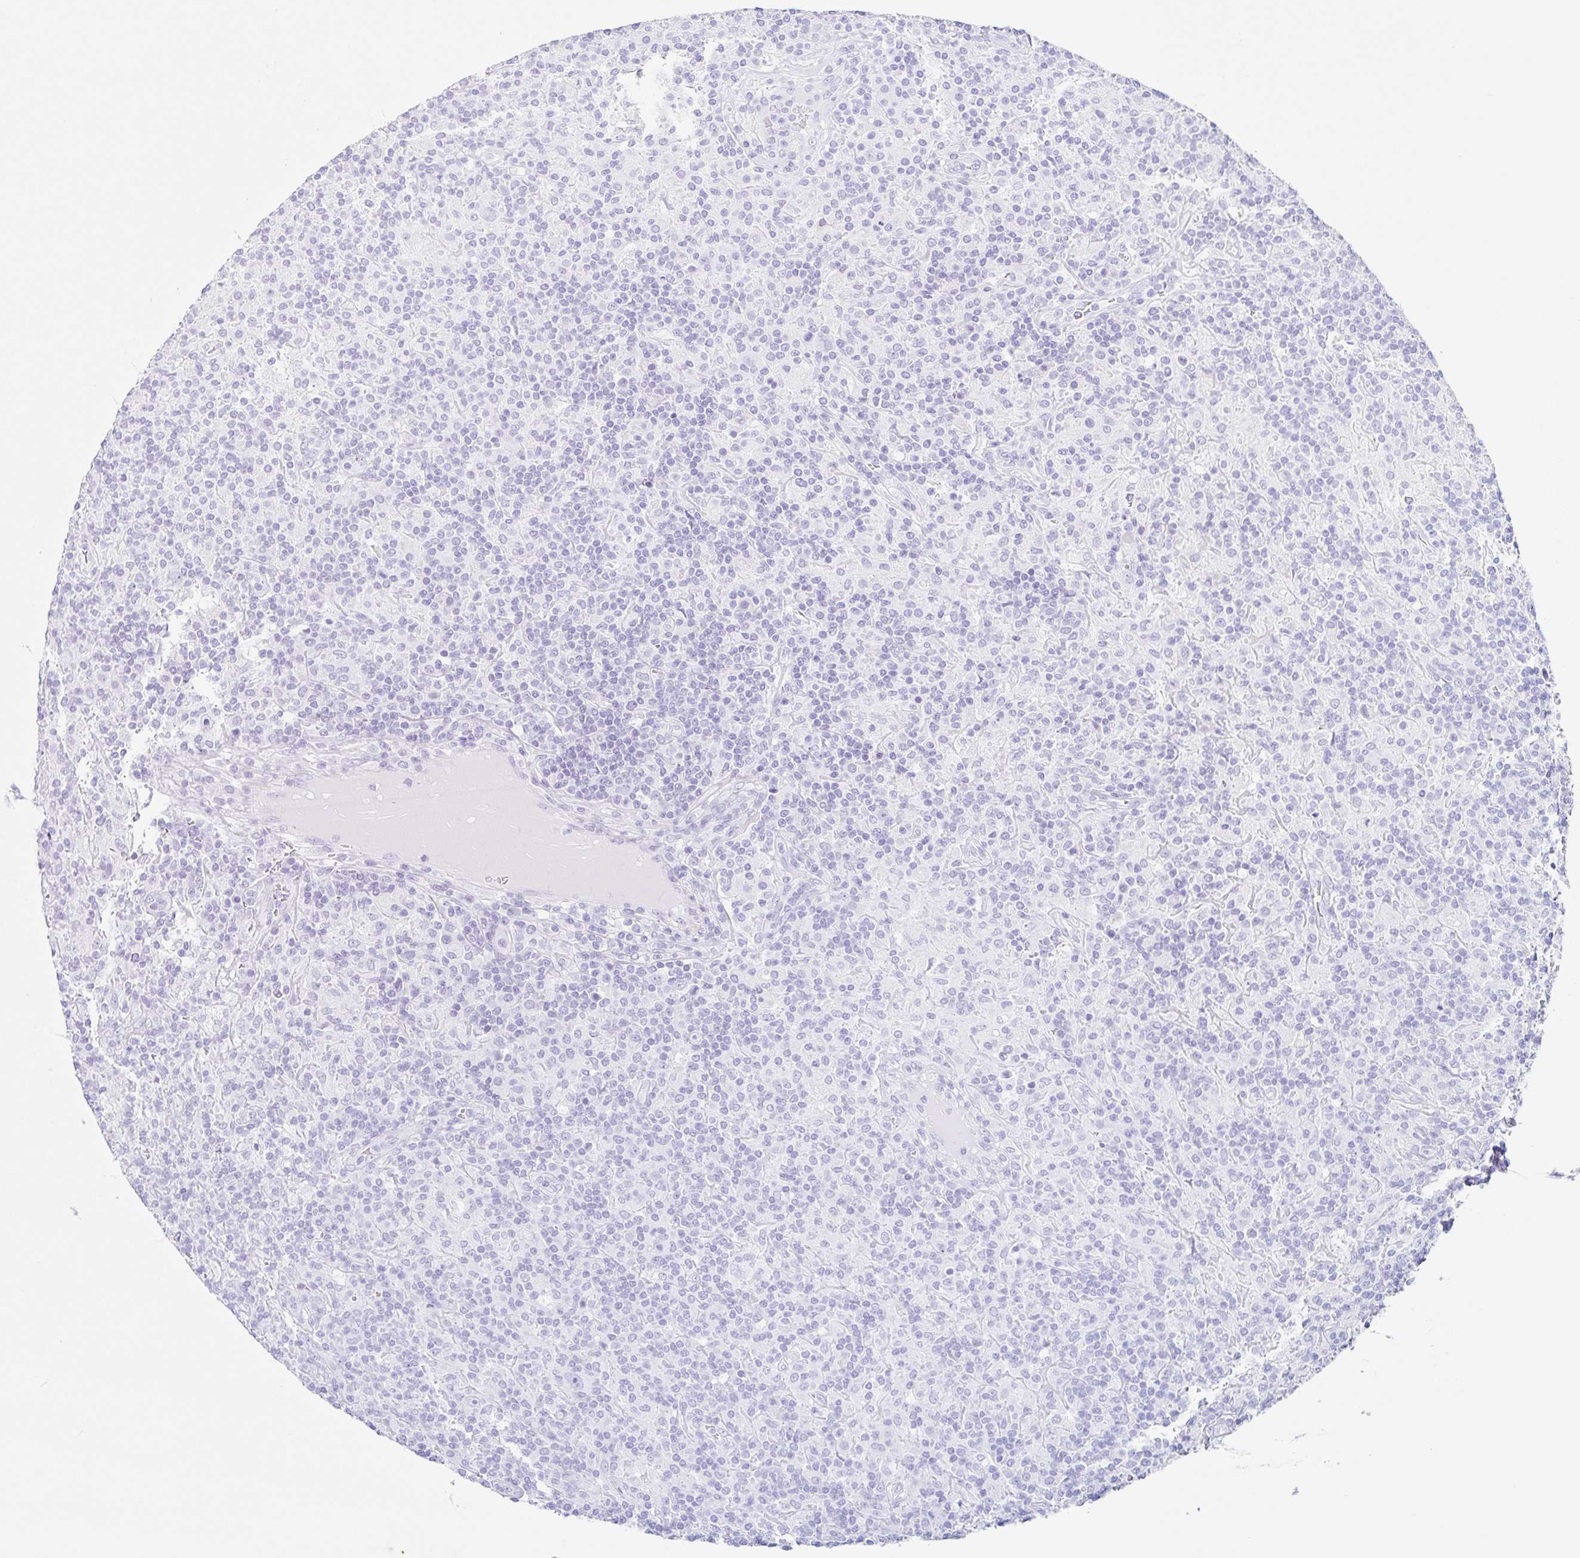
{"staining": {"intensity": "negative", "quantity": "none", "location": "none"}, "tissue": "lymphoma", "cell_type": "Tumor cells", "image_type": "cancer", "snomed": [{"axis": "morphology", "description": "Hodgkin's disease, NOS"}, {"axis": "topography", "description": "Lymph node"}], "caption": "Tumor cells show no significant staining in Hodgkin's disease.", "gene": "CLDND2", "patient": {"sex": "male", "age": 70}}